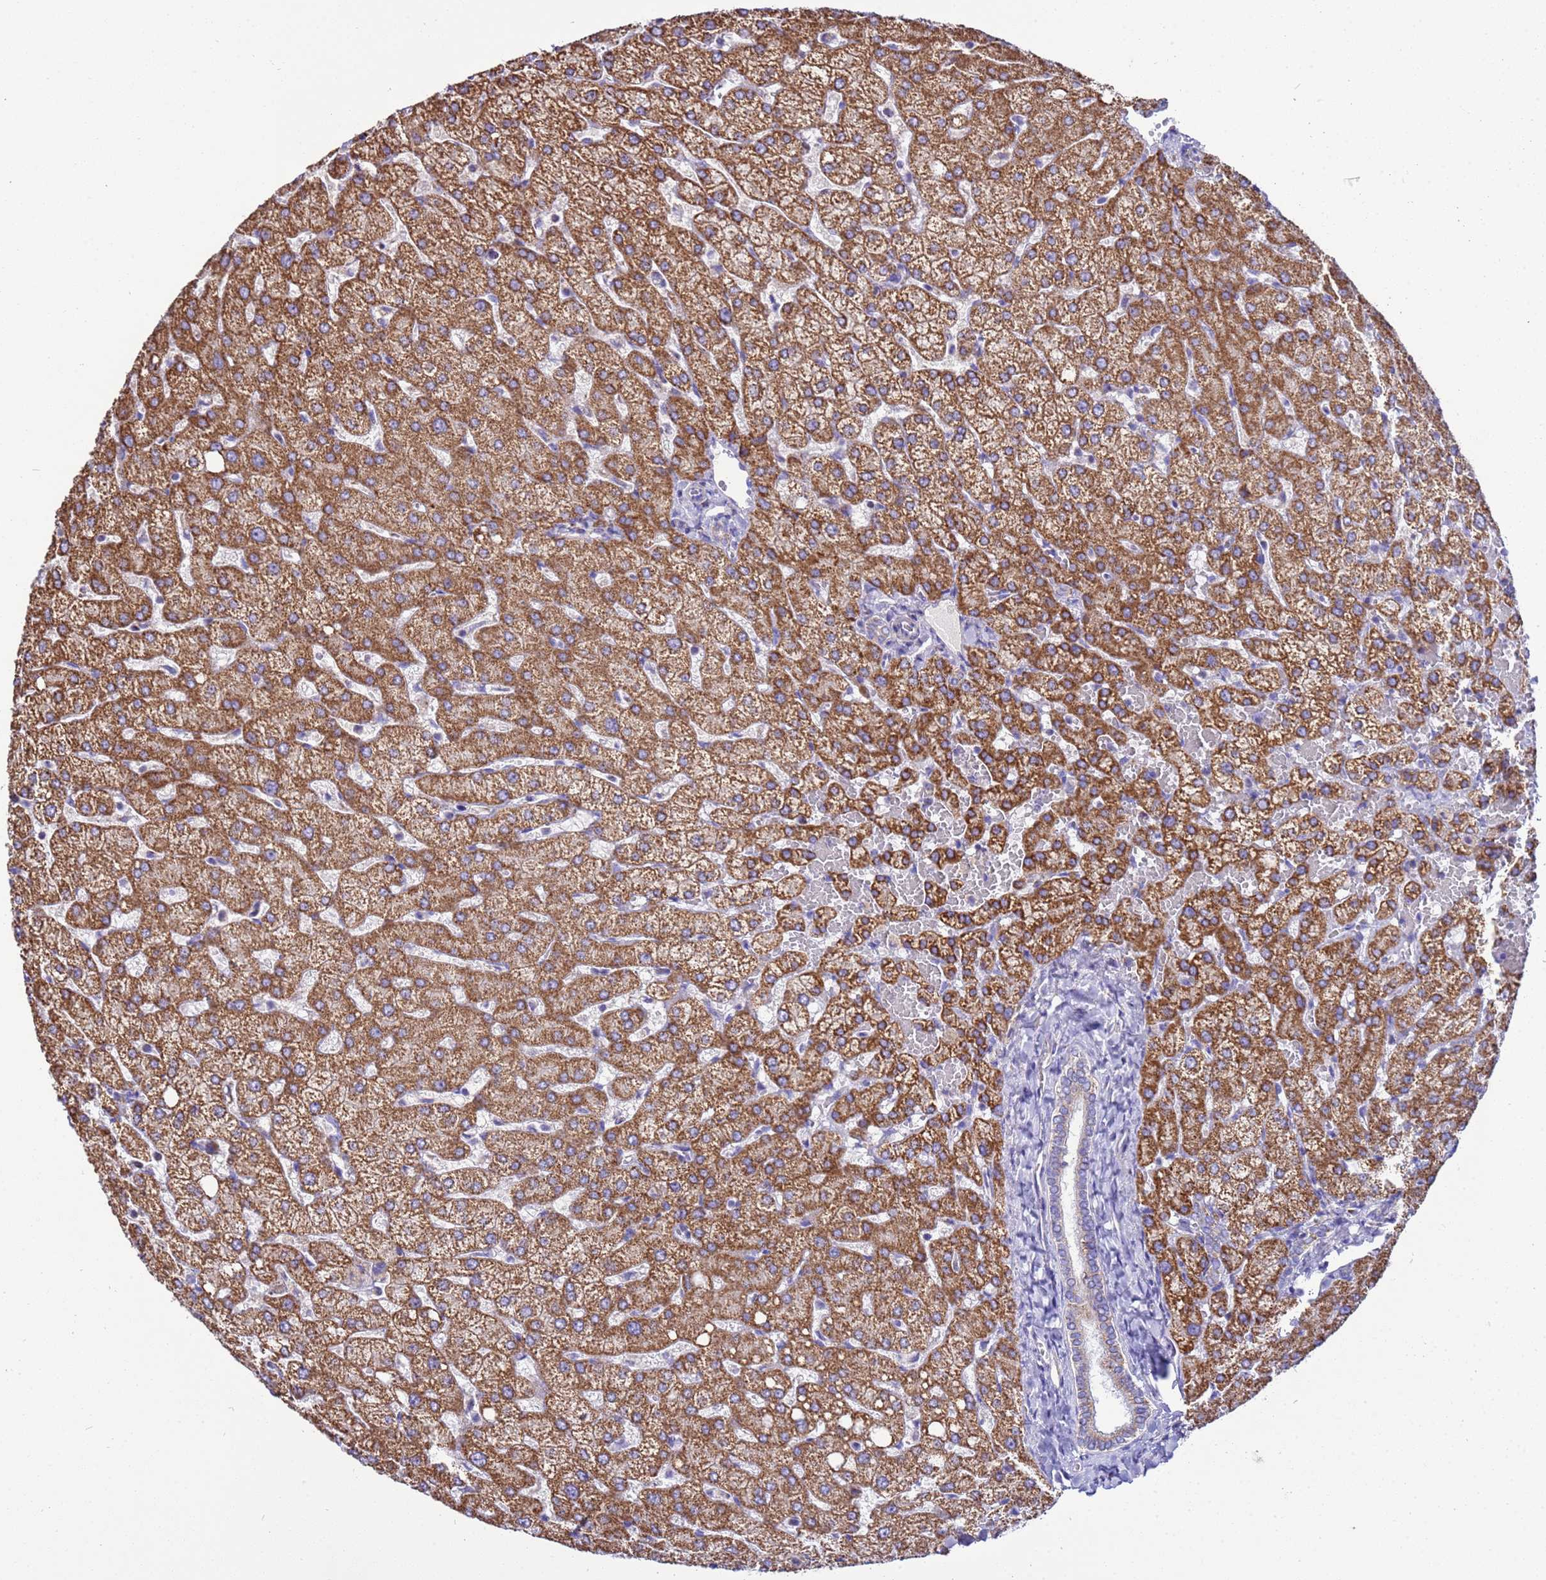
{"staining": {"intensity": "negative", "quantity": "none", "location": "none"}, "tissue": "liver", "cell_type": "Cholangiocytes", "image_type": "normal", "snomed": [{"axis": "morphology", "description": "Normal tissue, NOS"}, {"axis": "topography", "description": "Liver"}], "caption": "High magnification brightfield microscopy of normal liver stained with DAB (3,3'-diaminobenzidine) (brown) and counterstained with hematoxylin (blue): cholangiocytes show no significant positivity. Nuclei are stained in blue.", "gene": "RNF165", "patient": {"sex": "female", "age": 54}}